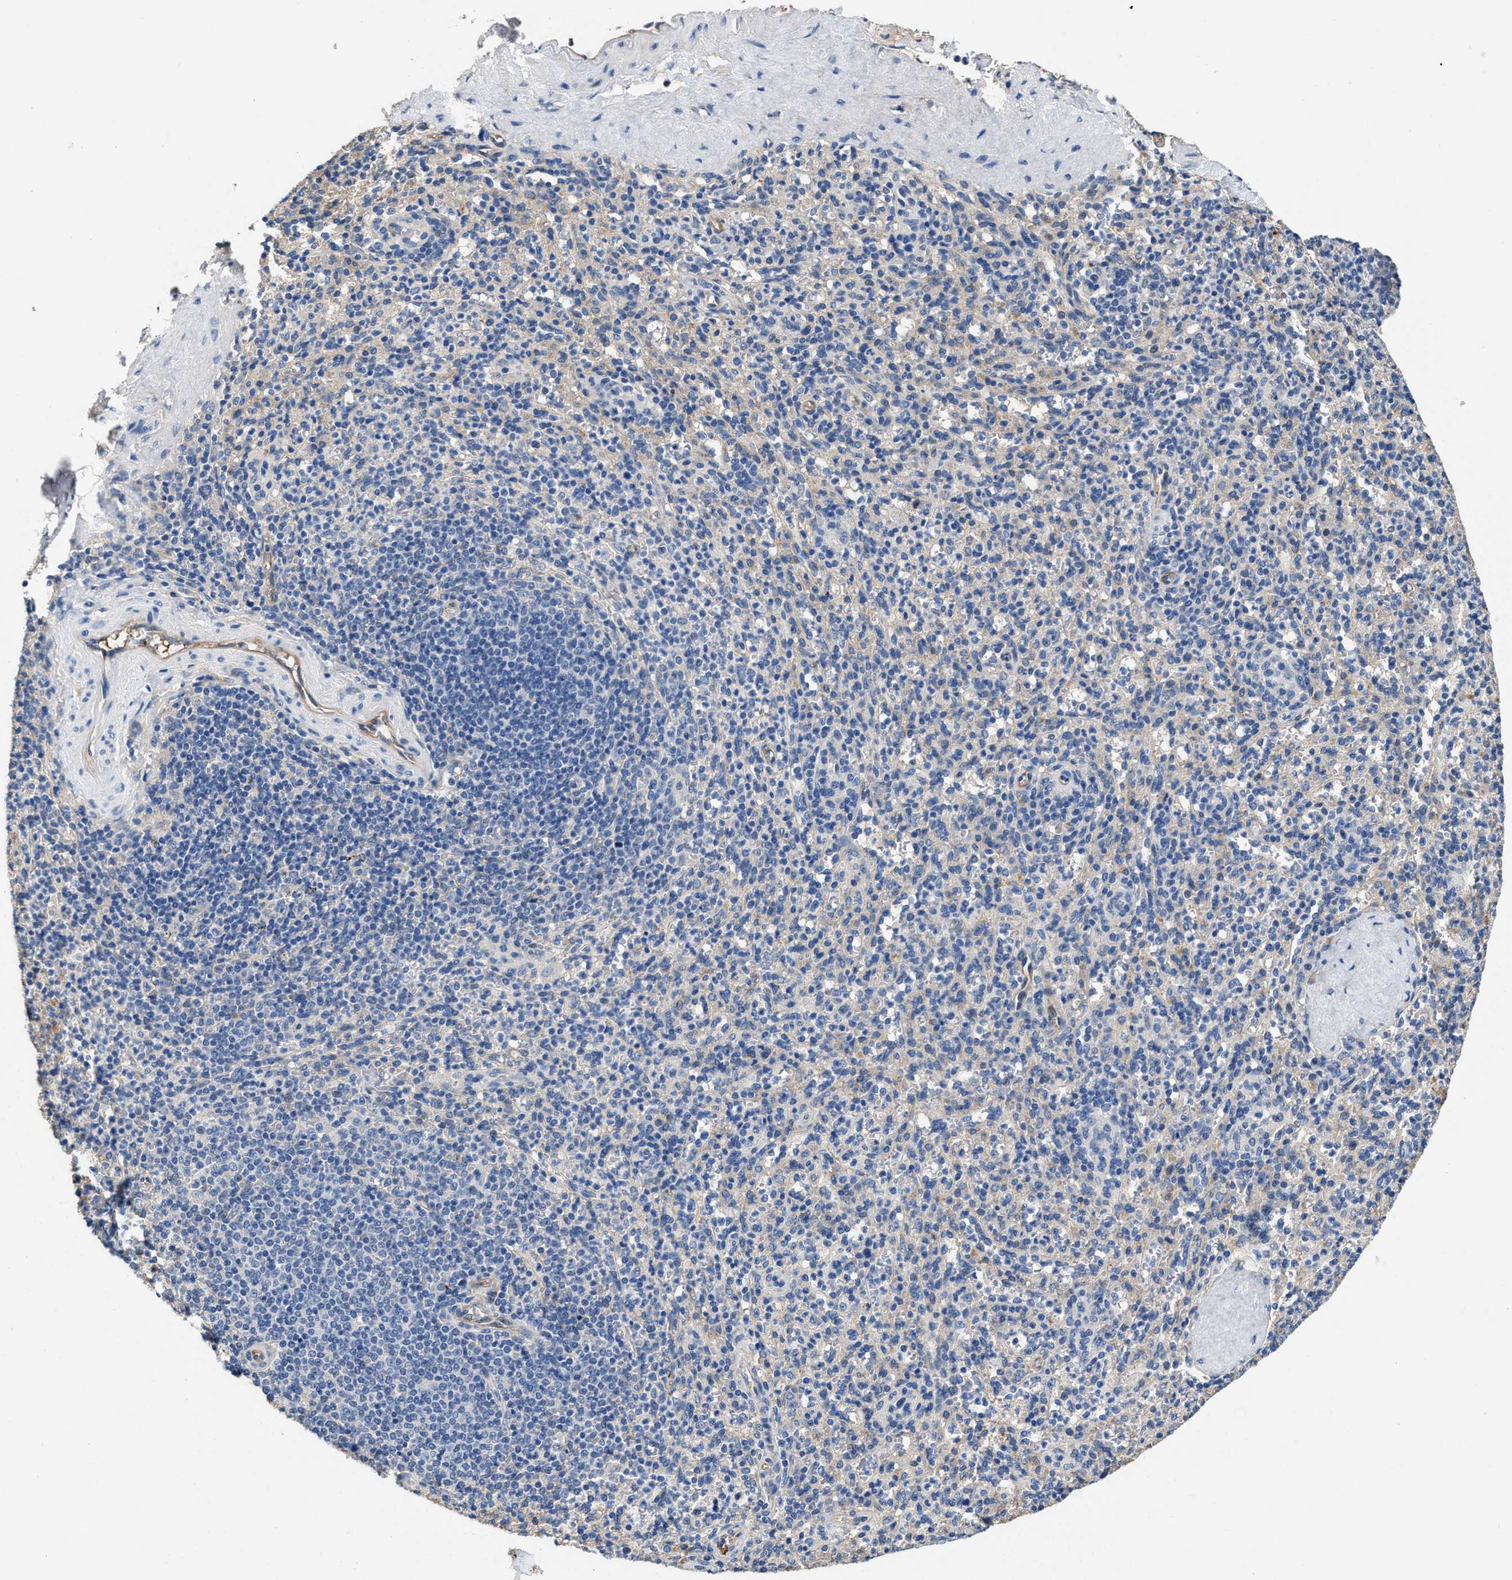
{"staining": {"intensity": "negative", "quantity": "none", "location": "none"}, "tissue": "spleen", "cell_type": "Cells in red pulp", "image_type": "normal", "snomed": [{"axis": "morphology", "description": "Normal tissue, NOS"}, {"axis": "topography", "description": "Spleen"}], "caption": "A photomicrograph of human spleen is negative for staining in cells in red pulp. (Stains: DAB (3,3'-diaminobenzidine) immunohistochemistry with hematoxylin counter stain, Microscopy: brightfield microscopy at high magnification).", "gene": "PEG10", "patient": {"sex": "male", "age": 36}}